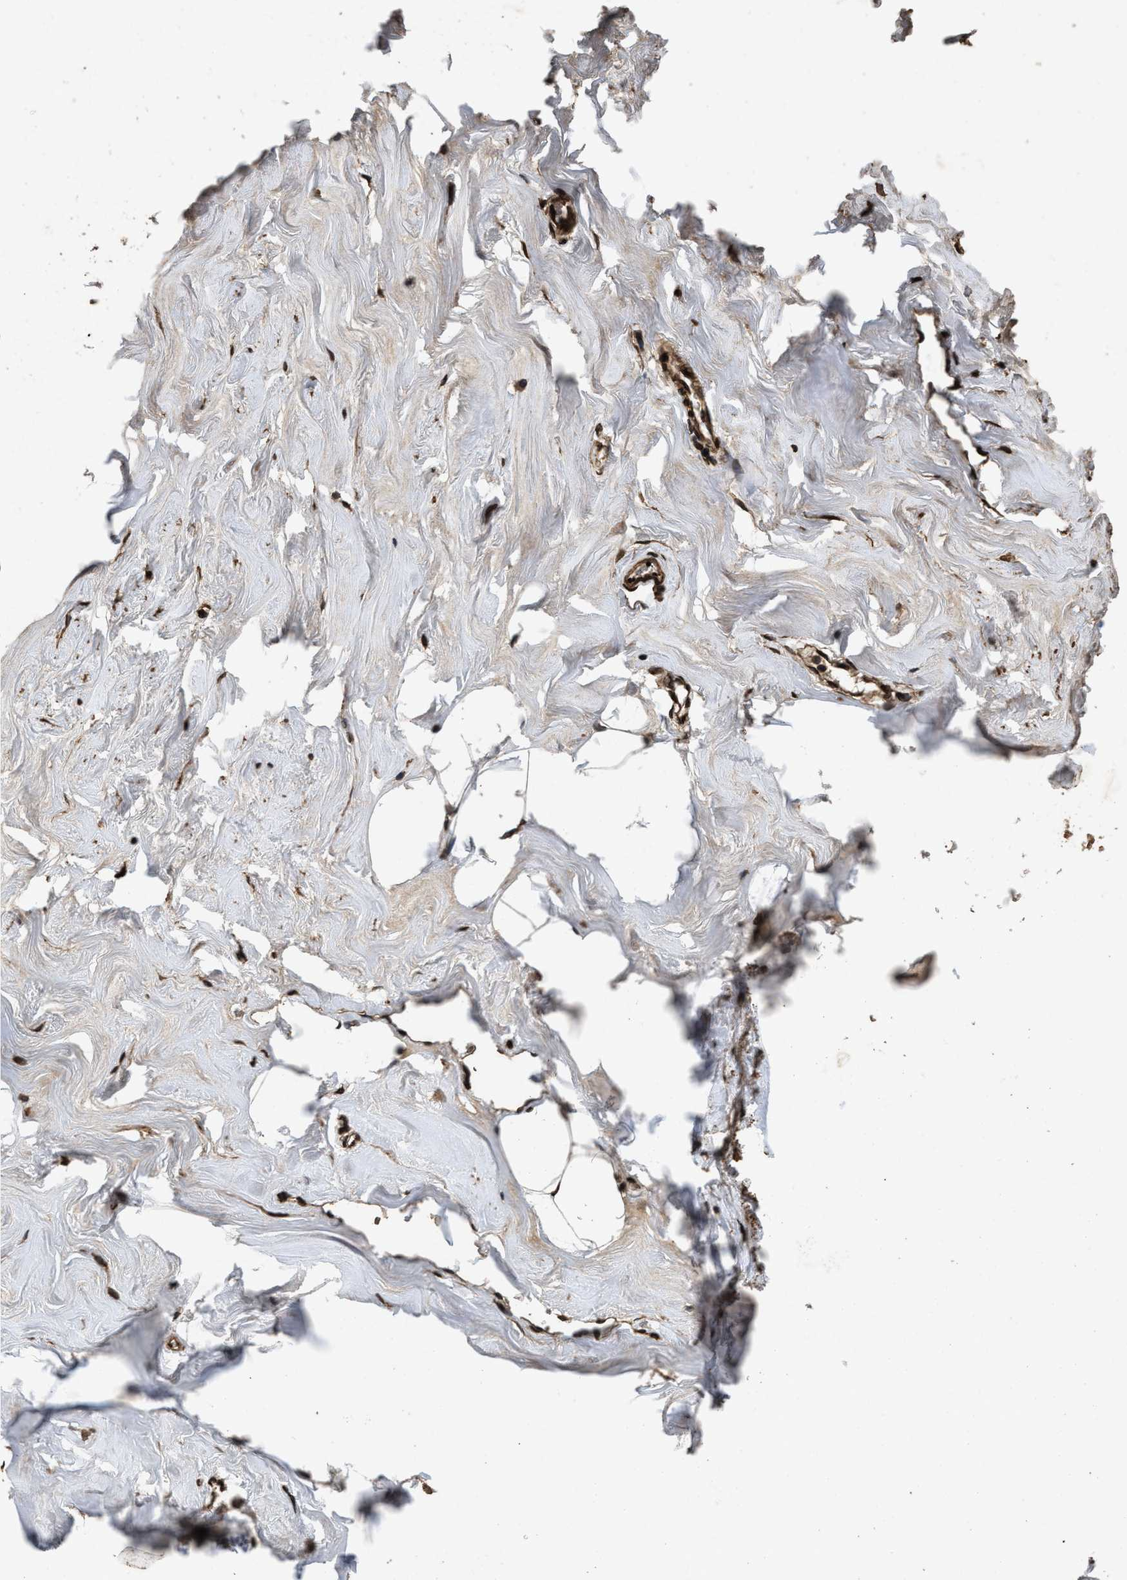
{"staining": {"intensity": "weak", "quantity": ">75%", "location": "cytoplasmic/membranous,nuclear"}, "tissue": "adipose tissue", "cell_type": "Adipocytes", "image_type": "normal", "snomed": [{"axis": "morphology", "description": "Normal tissue, NOS"}, {"axis": "morphology", "description": "Fibrosis, NOS"}, {"axis": "topography", "description": "Breast"}, {"axis": "topography", "description": "Adipose tissue"}], "caption": "Adipose tissue stained with immunohistochemistry (IHC) shows weak cytoplasmic/membranous,nuclear positivity in approximately >75% of adipocytes. (Stains: DAB in brown, nuclei in blue, Microscopy: brightfield microscopy at high magnification).", "gene": "ACCS", "patient": {"sex": "female", "age": 39}}